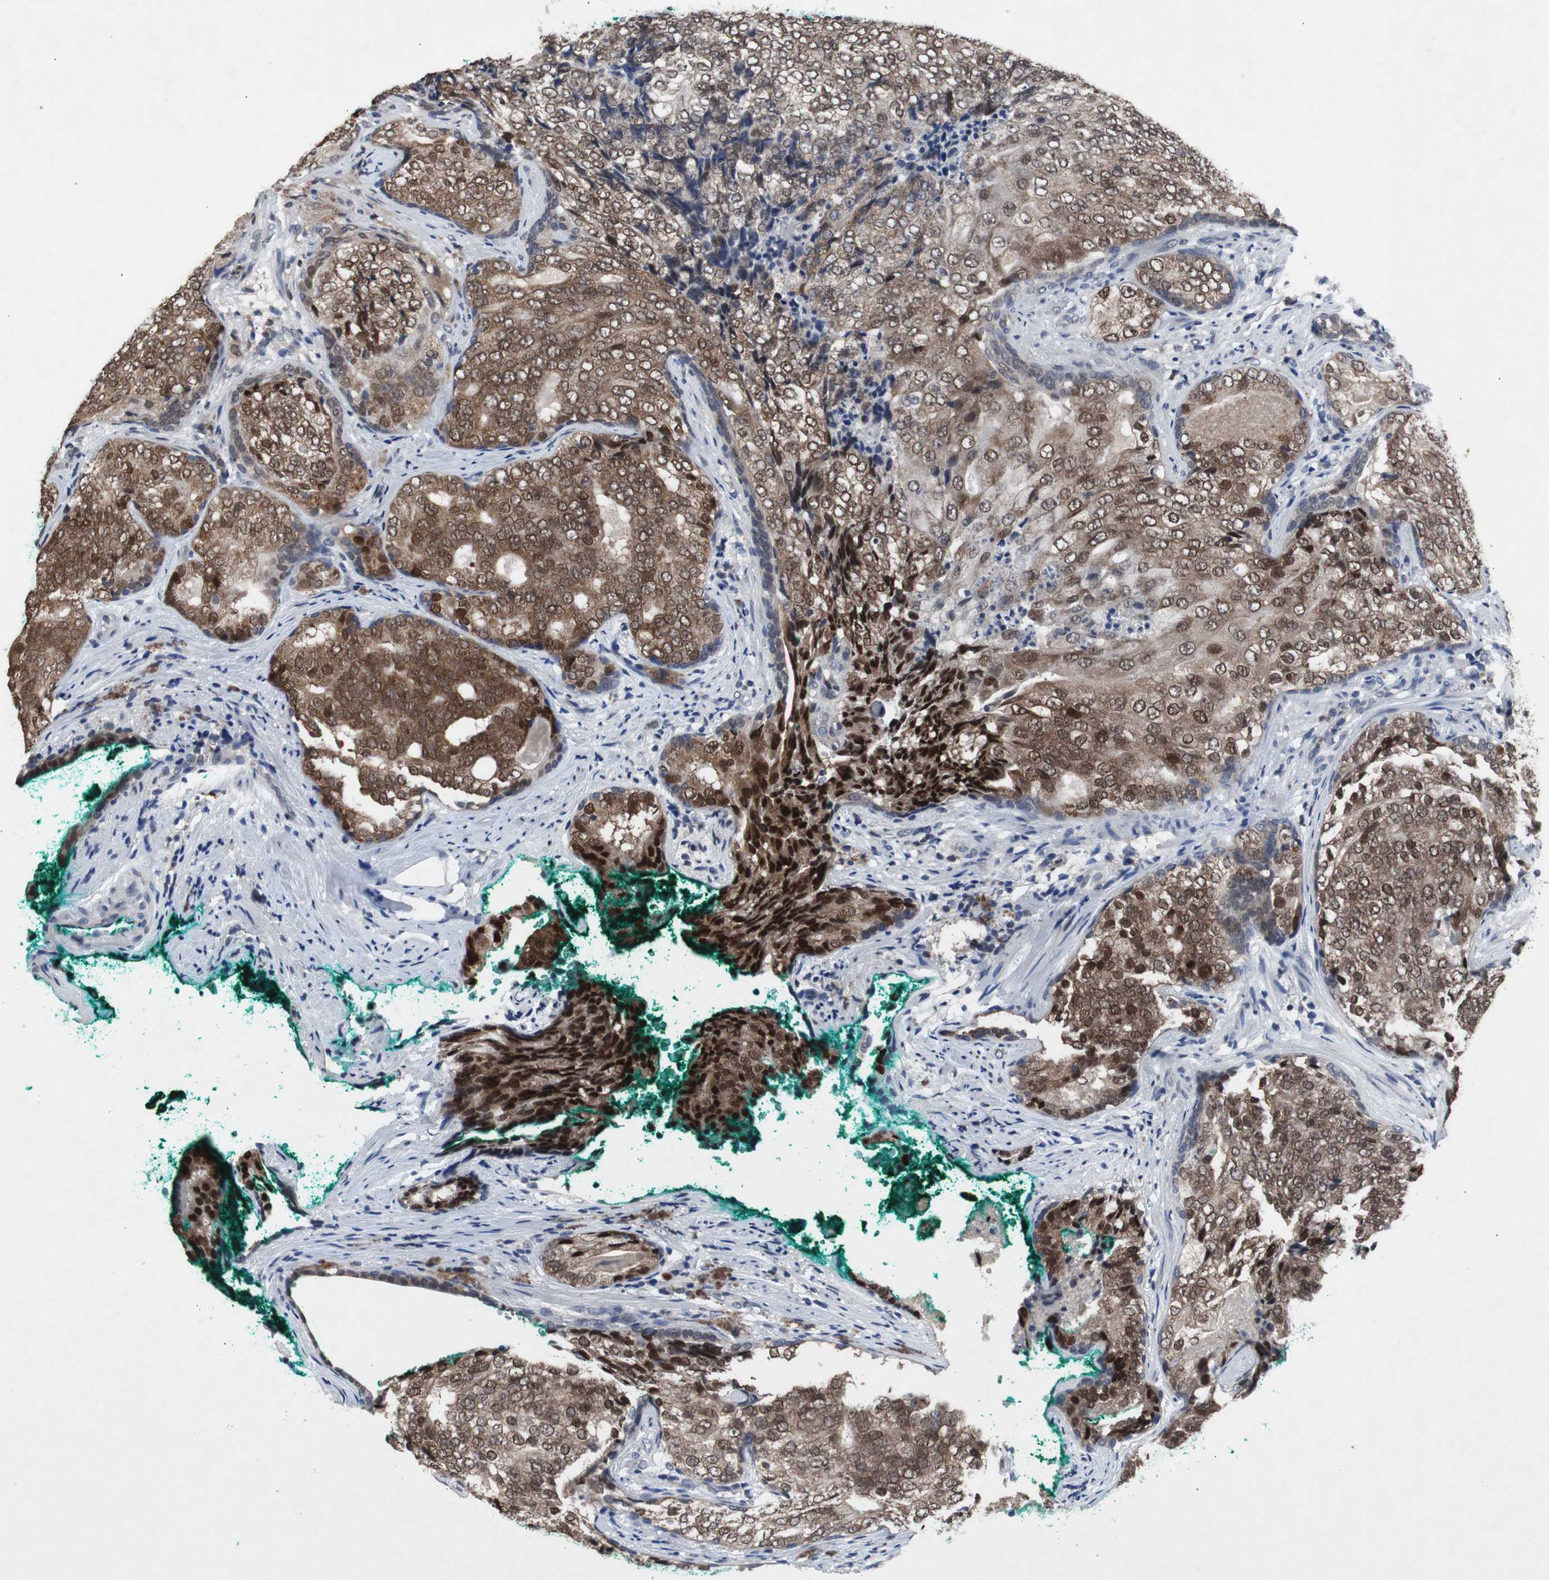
{"staining": {"intensity": "strong", "quantity": ">75%", "location": "cytoplasmic/membranous,nuclear"}, "tissue": "prostate cancer", "cell_type": "Tumor cells", "image_type": "cancer", "snomed": [{"axis": "morphology", "description": "Adenocarcinoma, High grade"}, {"axis": "topography", "description": "Prostate"}], "caption": "The photomicrograph demonstrates staining of high-grade adenocarcinoma (prostate), revealing strong cytoplasmic/membranous and nuclear protein expression (brown color) within tumor cells.", "gene": "RBM47", "patient": {"sex": "male", "age": 66}}